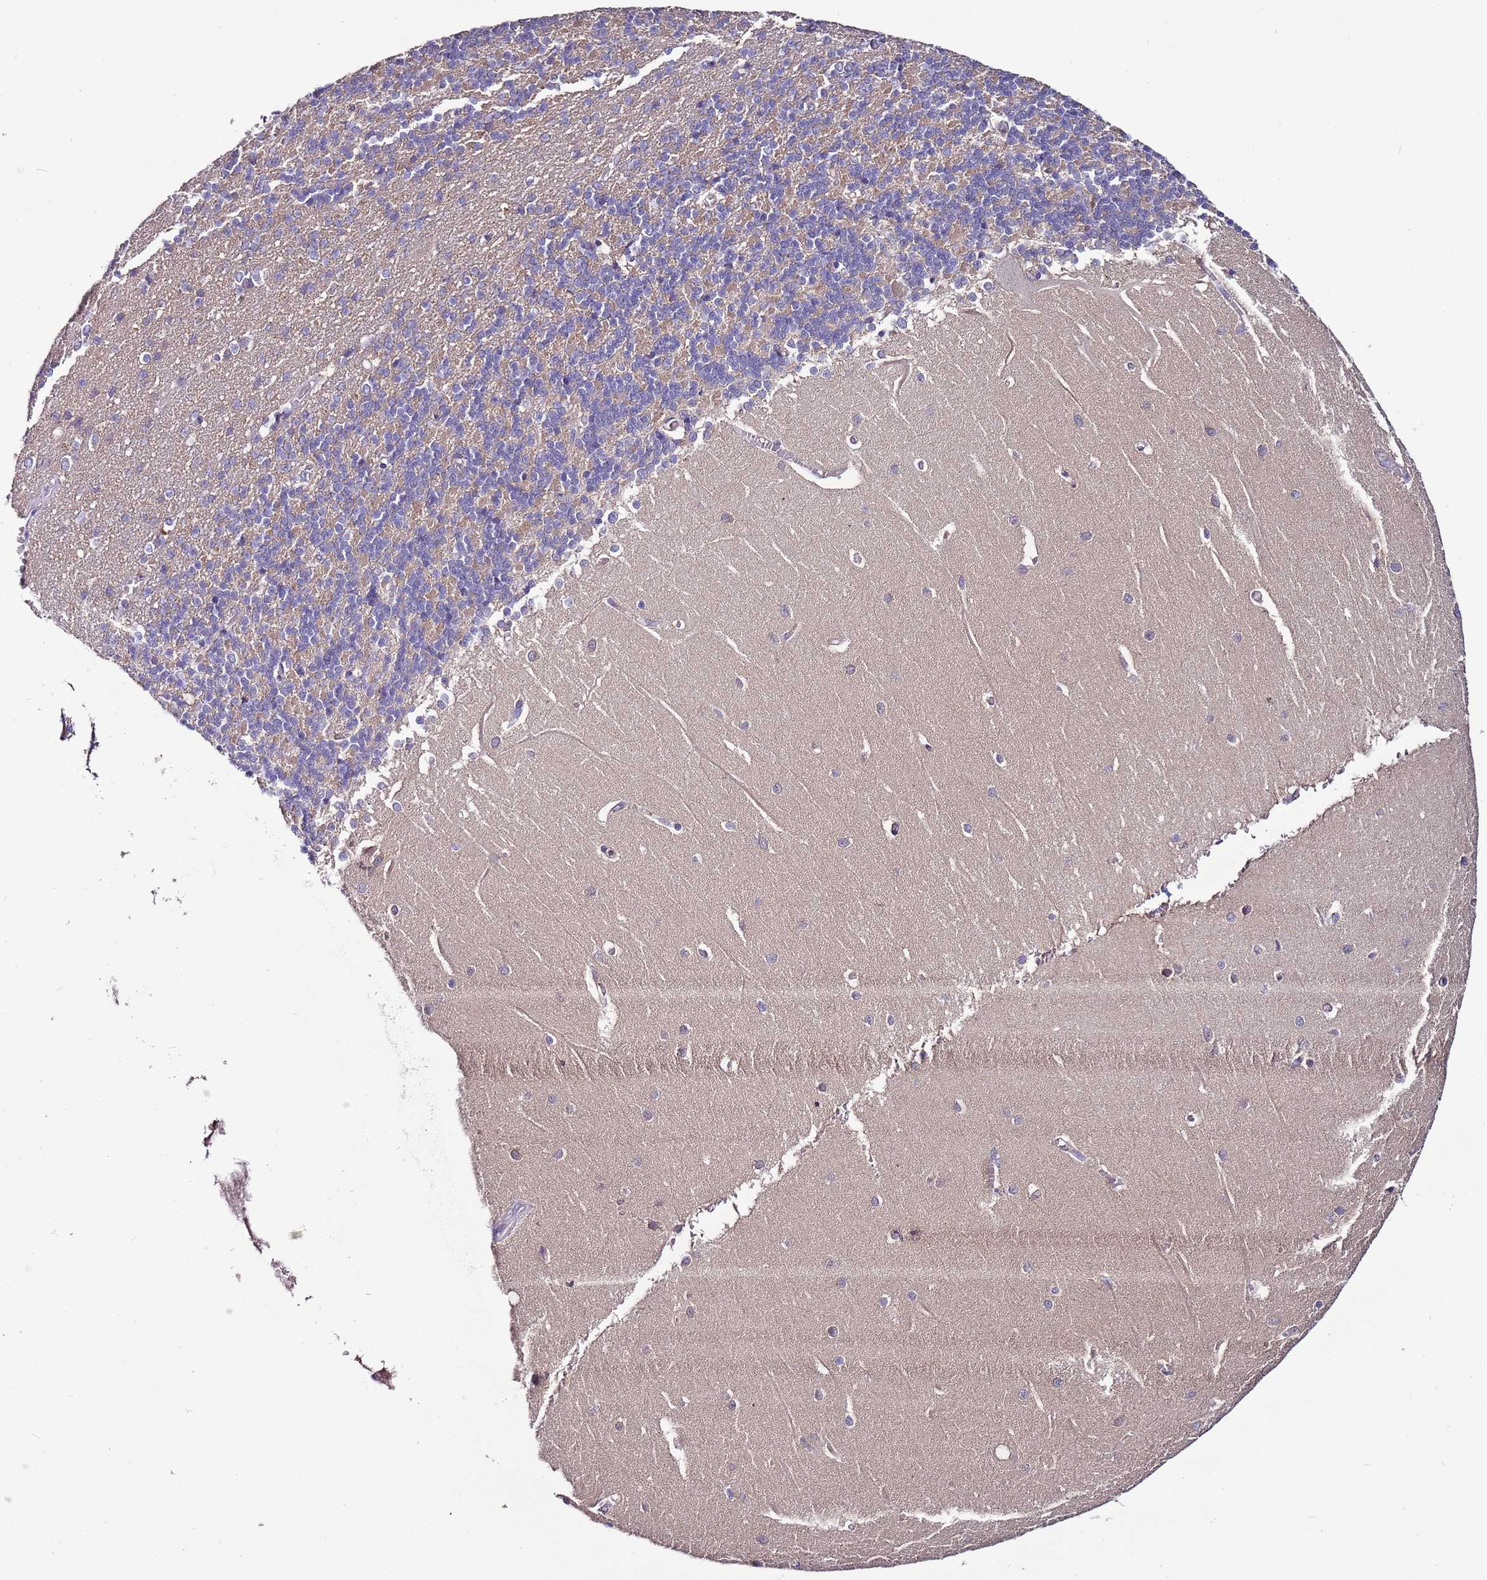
{"staining": {"intensity": "negative", "quantity": "none", "location": "none"}, "tissue": "cerebellum", "cell_type": "Cells in granular layer", "image_type": "normal", "snomed": [{"axis": "morphology", "description": "Normal tissue, NOS"}, {"axis": "topography", "description": "Cerebellum"}], "caption": "This is an immunohistochemistry photomicrograph of benign cerebellum. There is no positivity in cells in granular layer.", "gene": "IGIP", "patient": {"sex": "male", "age": 37}}